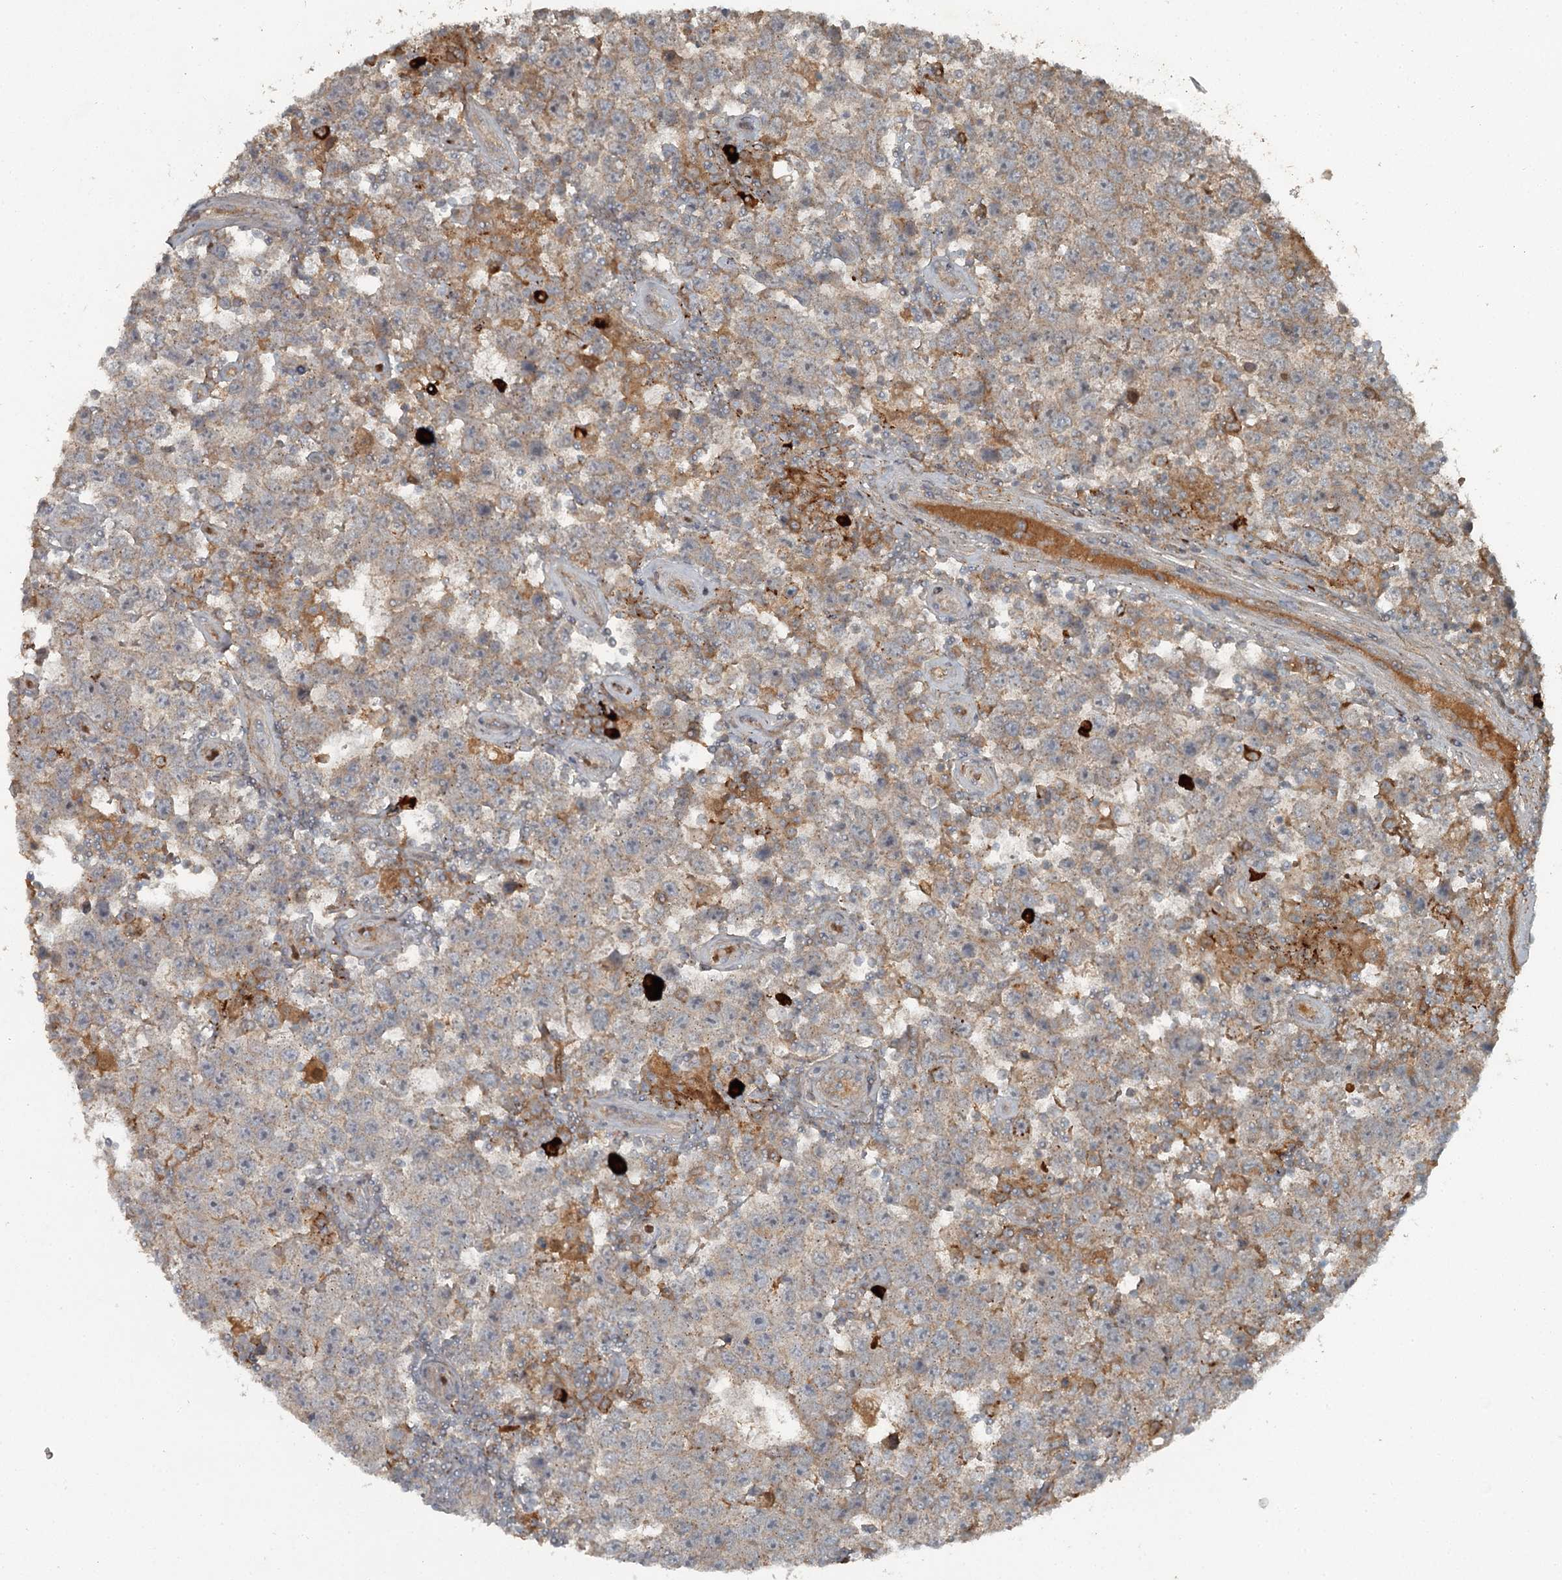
{"staining": {"intensity": "moderate", "quantity": "<25%", "location": "cytoplasmic/membranous"}, "tissue": "testis cancer", "cell_type": "Tumor cells", "image_type": "cancer", "snomed": [{"axis": "morphology", "description": "Normal tissue, NOS"}, {"axis": "morphology", "description": "Urothelial carcinoma, High grade"}, {"axis": "morphology", "description": "Seminoma, NOS"}, {"axis": "morphology", "description": "Carcinoma, Embryonal, NOS"}, {"axis": "topography", "description": "Urinary bladder"}, {"axis": "topography", "description": "Testis"}], "caption": "Tumor cells reveal low levels of moderate cytoplasmic/membranous expression in about <25% of cells in human embryonal carcinoma (testis).", "gene": "SLC39A8", "patient": {"sex": "male", "age": 41}}